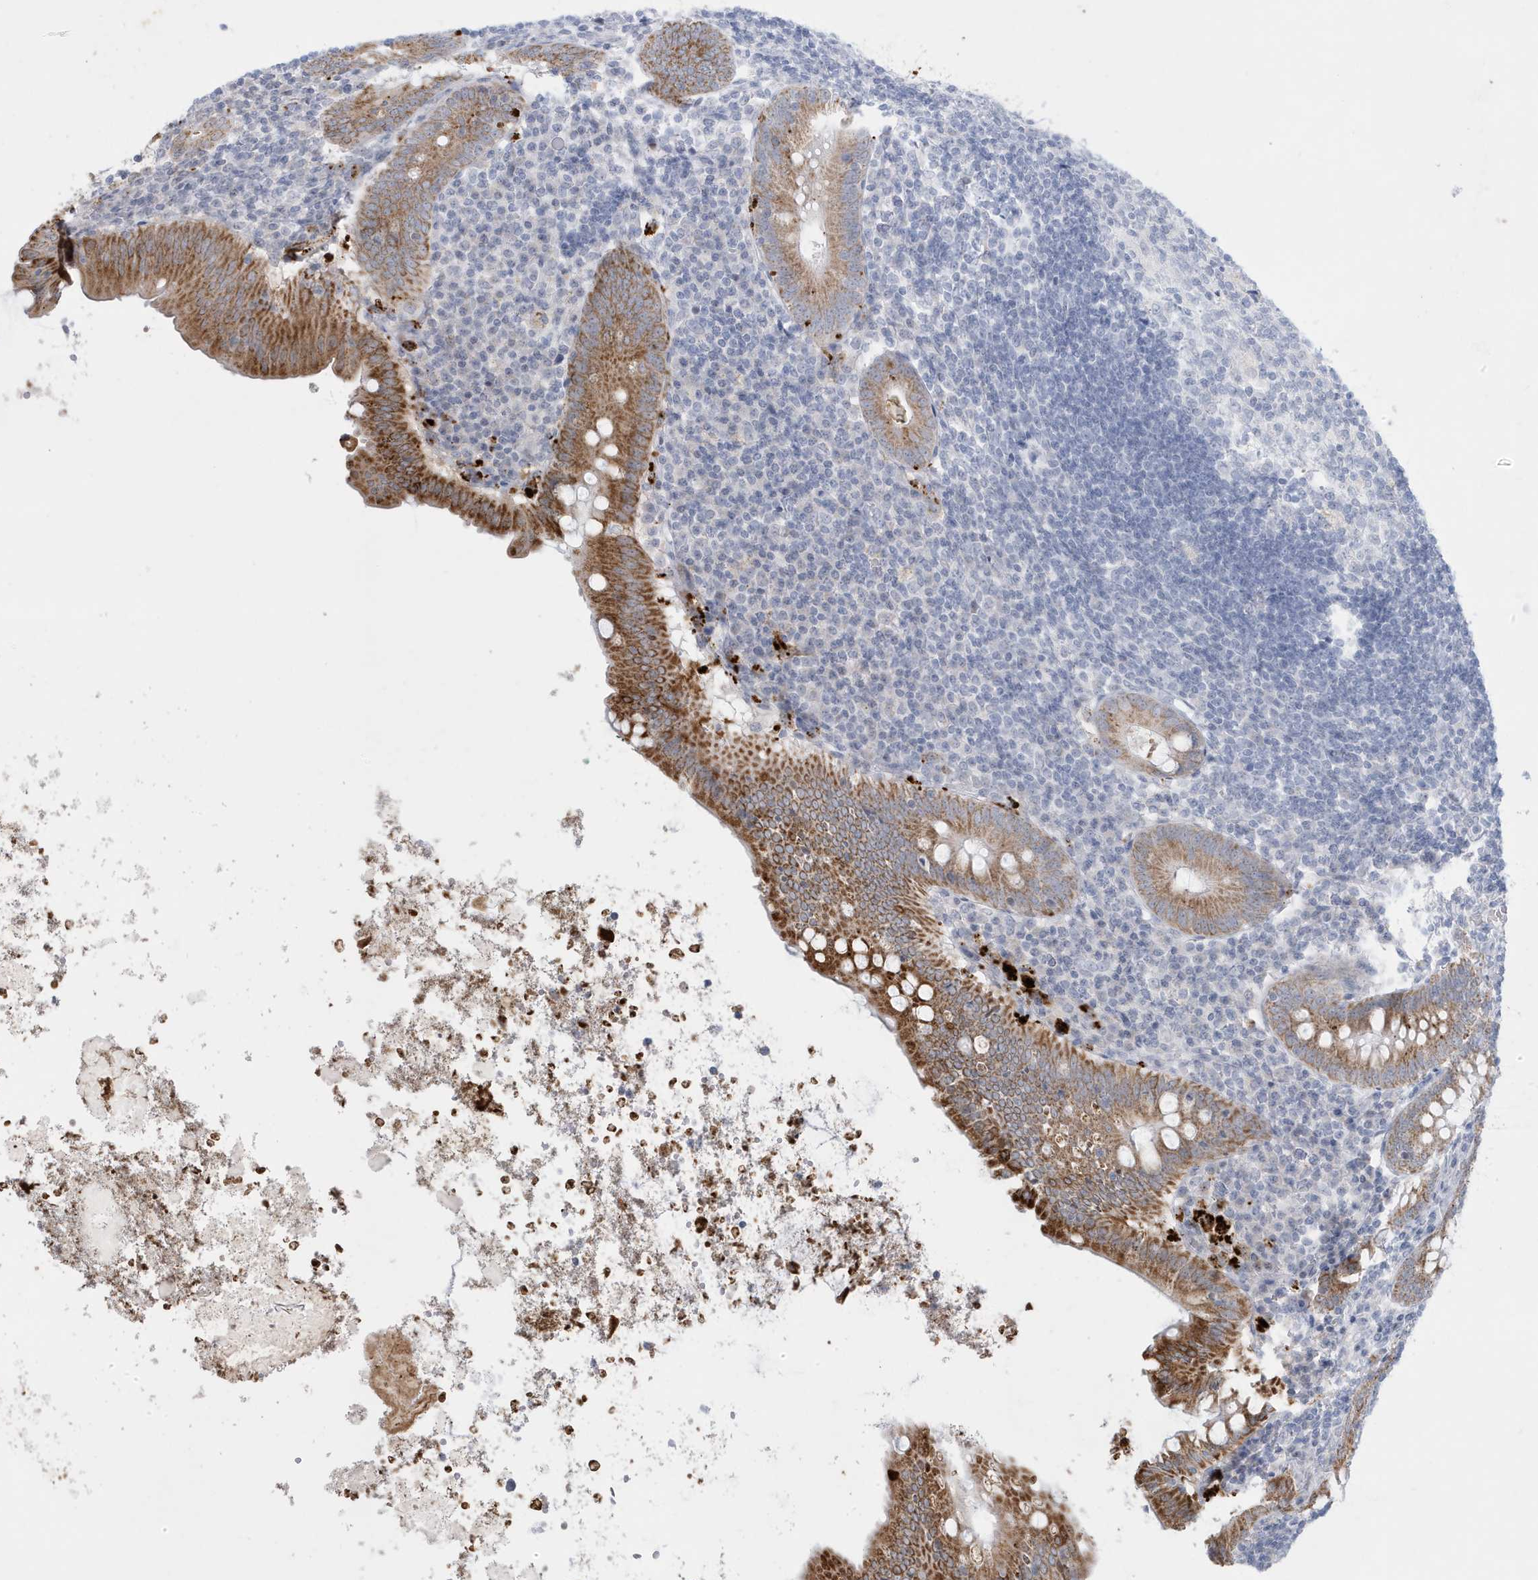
{"staining": {"intensity": "moderate", "quantity": ">75%", "location": "cytoplasmic/membranous"}, "tissue": "appendix", "cell_type": "Glandular cells", "image_type": "normal", "snomed": [{"axis": "morphology", "description": "Normal tissue, NOS"}, {"axis": "topography", "description": "Appendix"}], "caption": "IHC of normal appendix displays medium levels of moderate cytoplasmic/membranous expression in about >75% of glandular cells.", "gene": "FNDC1", "patient": {"sex": "female", "age": 54}}